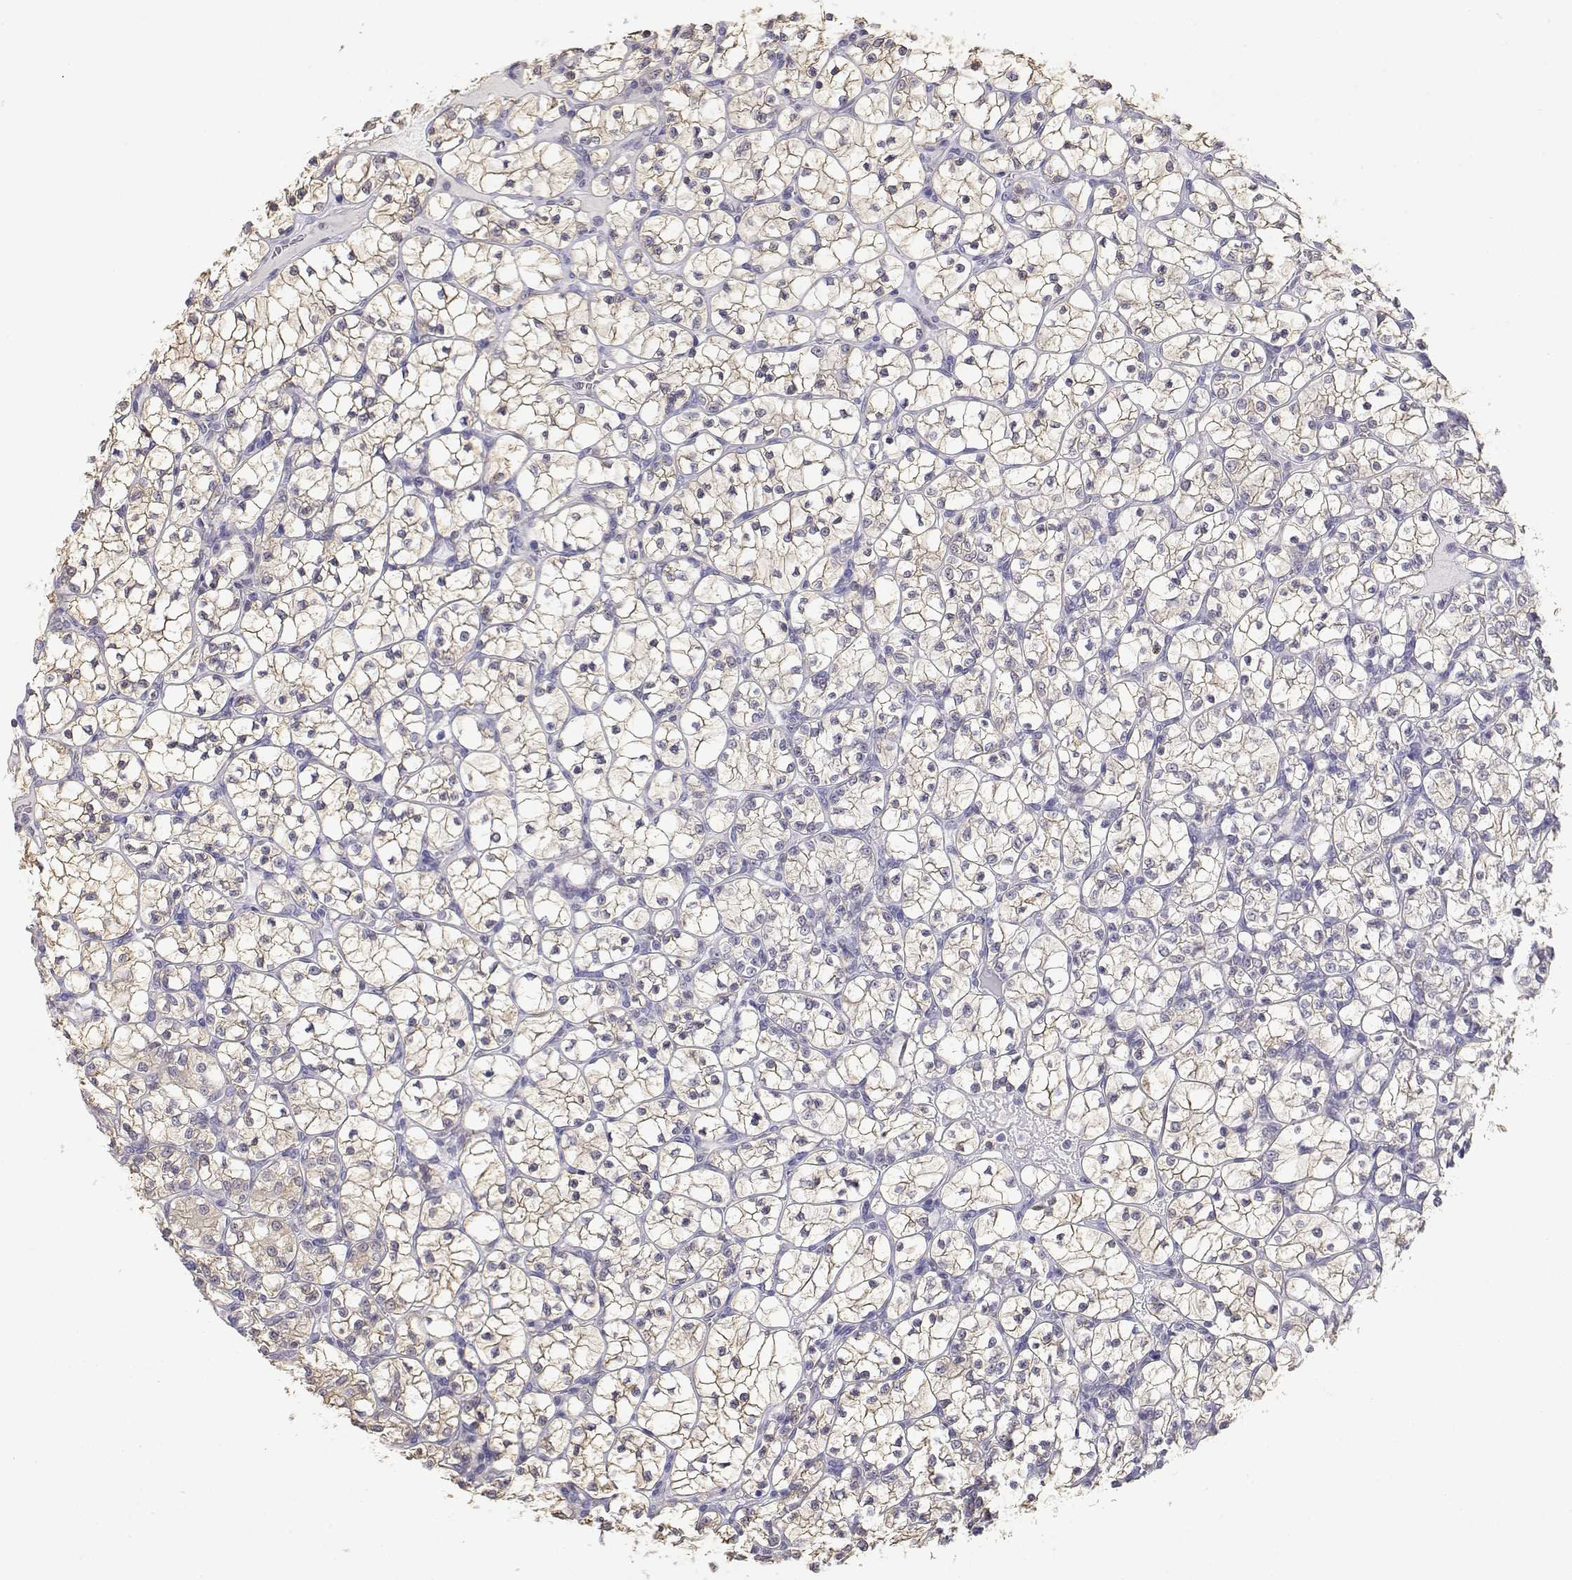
{"staining": {"intensity": "negative", "quantity": "none", "location": "none"}, "tissue": "renal cancer", "cell_type": "Tumor cells", "image_type": "cancer", "snomed": [{"axis": "morphology", "description": "Adenocarcinoma, NOS"}, {"axis": "topography", "description": "Kidney"}], "caption": "Tumor cells are negative for brown protein staining in adenocarcinoma (renal).", "gene": "ADA", "patient": {"sex": "female", "age": 89}}